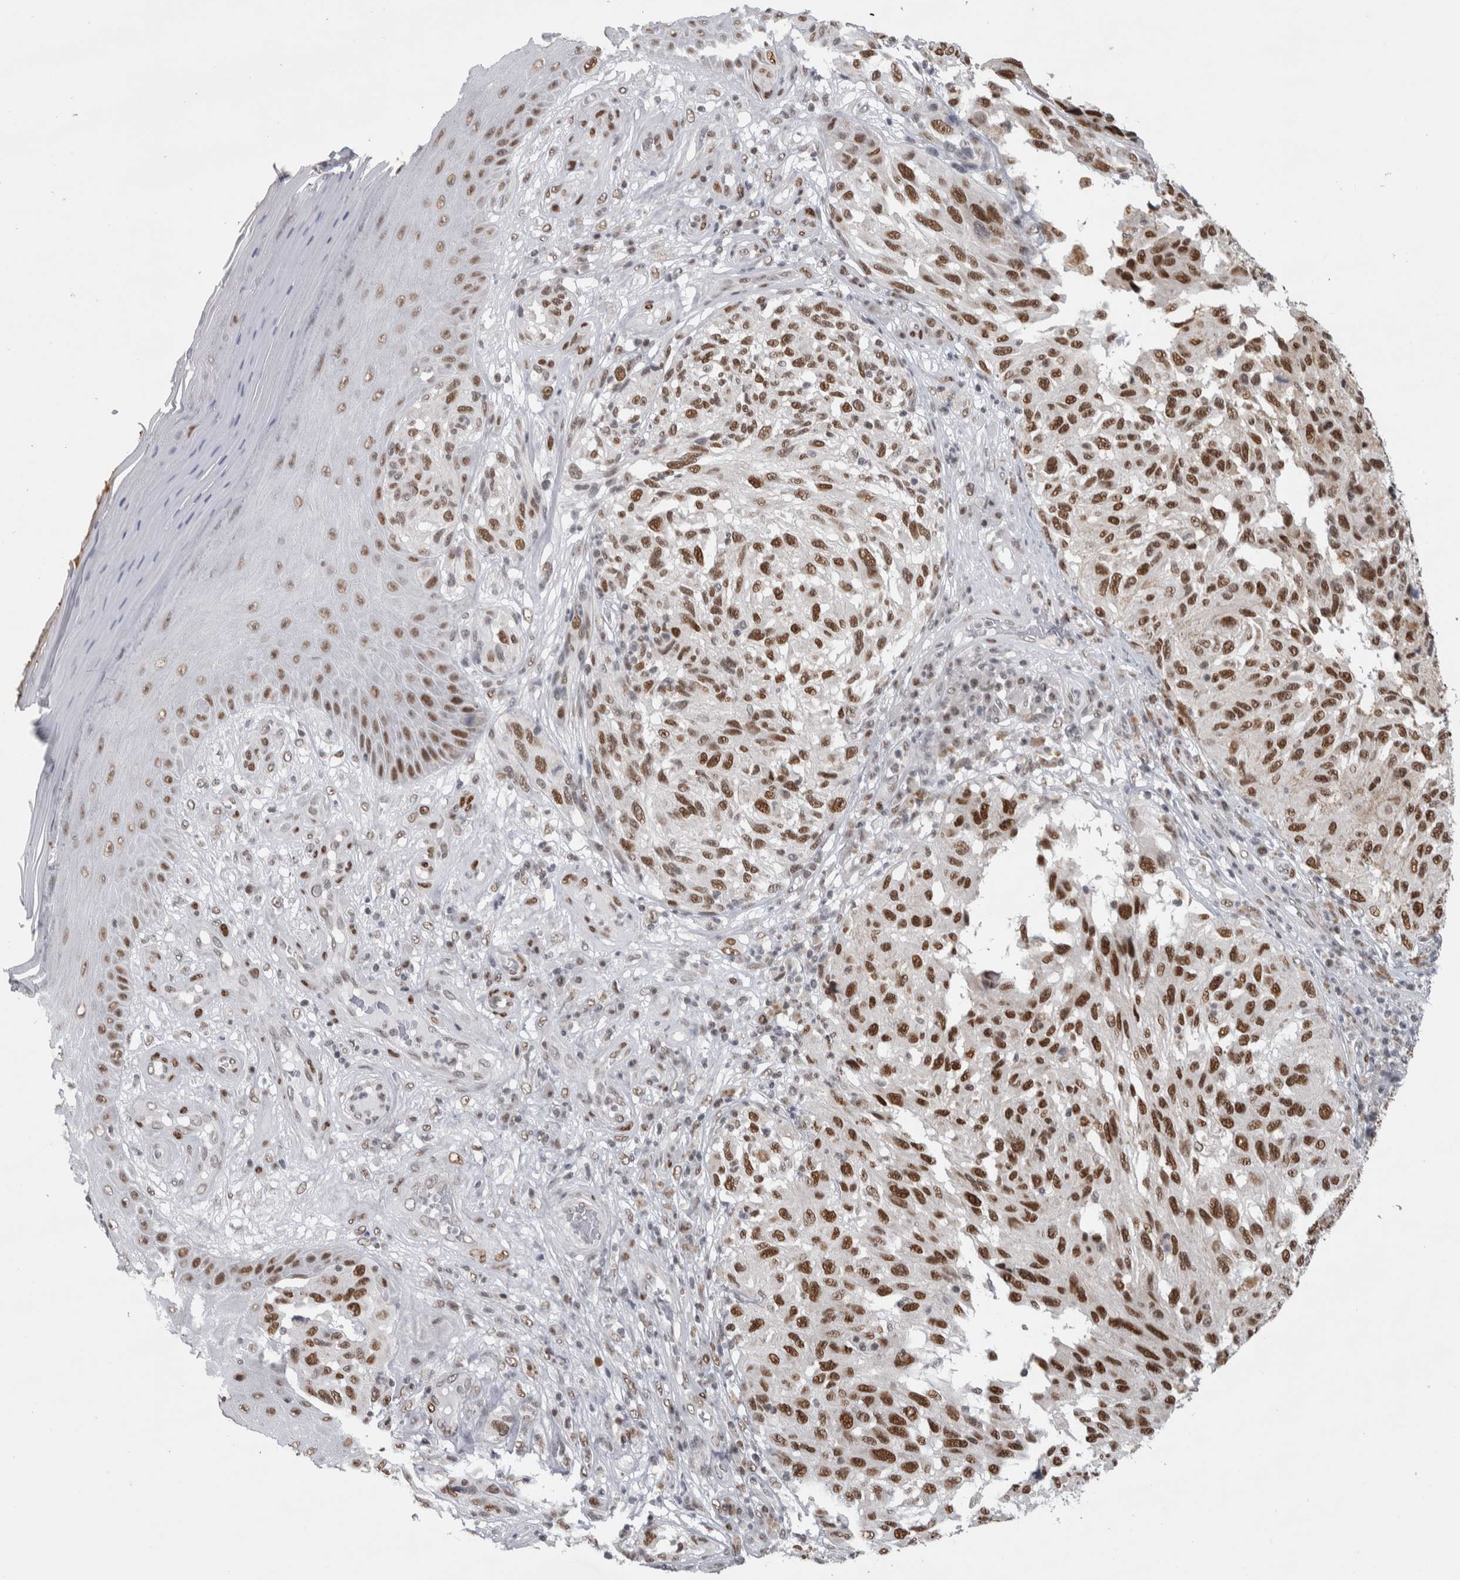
{"staining": {"intensity": "strong", "quantity": ">75%", "location": "nuclear"}, "tissue": "melanoma", "cell_type": "Tumor cells", "image_type": "cancer", "snomed": [{"axis": "morphology", "description": "Malignant melanoma, NOS"}, {"axis": "topography", "description": "Skin"}], "caption": "Melanoma stained for a protein (brown) displays strong nuclear positive positivity in about >75% of tumor cells.", "gene": "HEXIM2", "patient": {"sex": "female", "age": 73}}